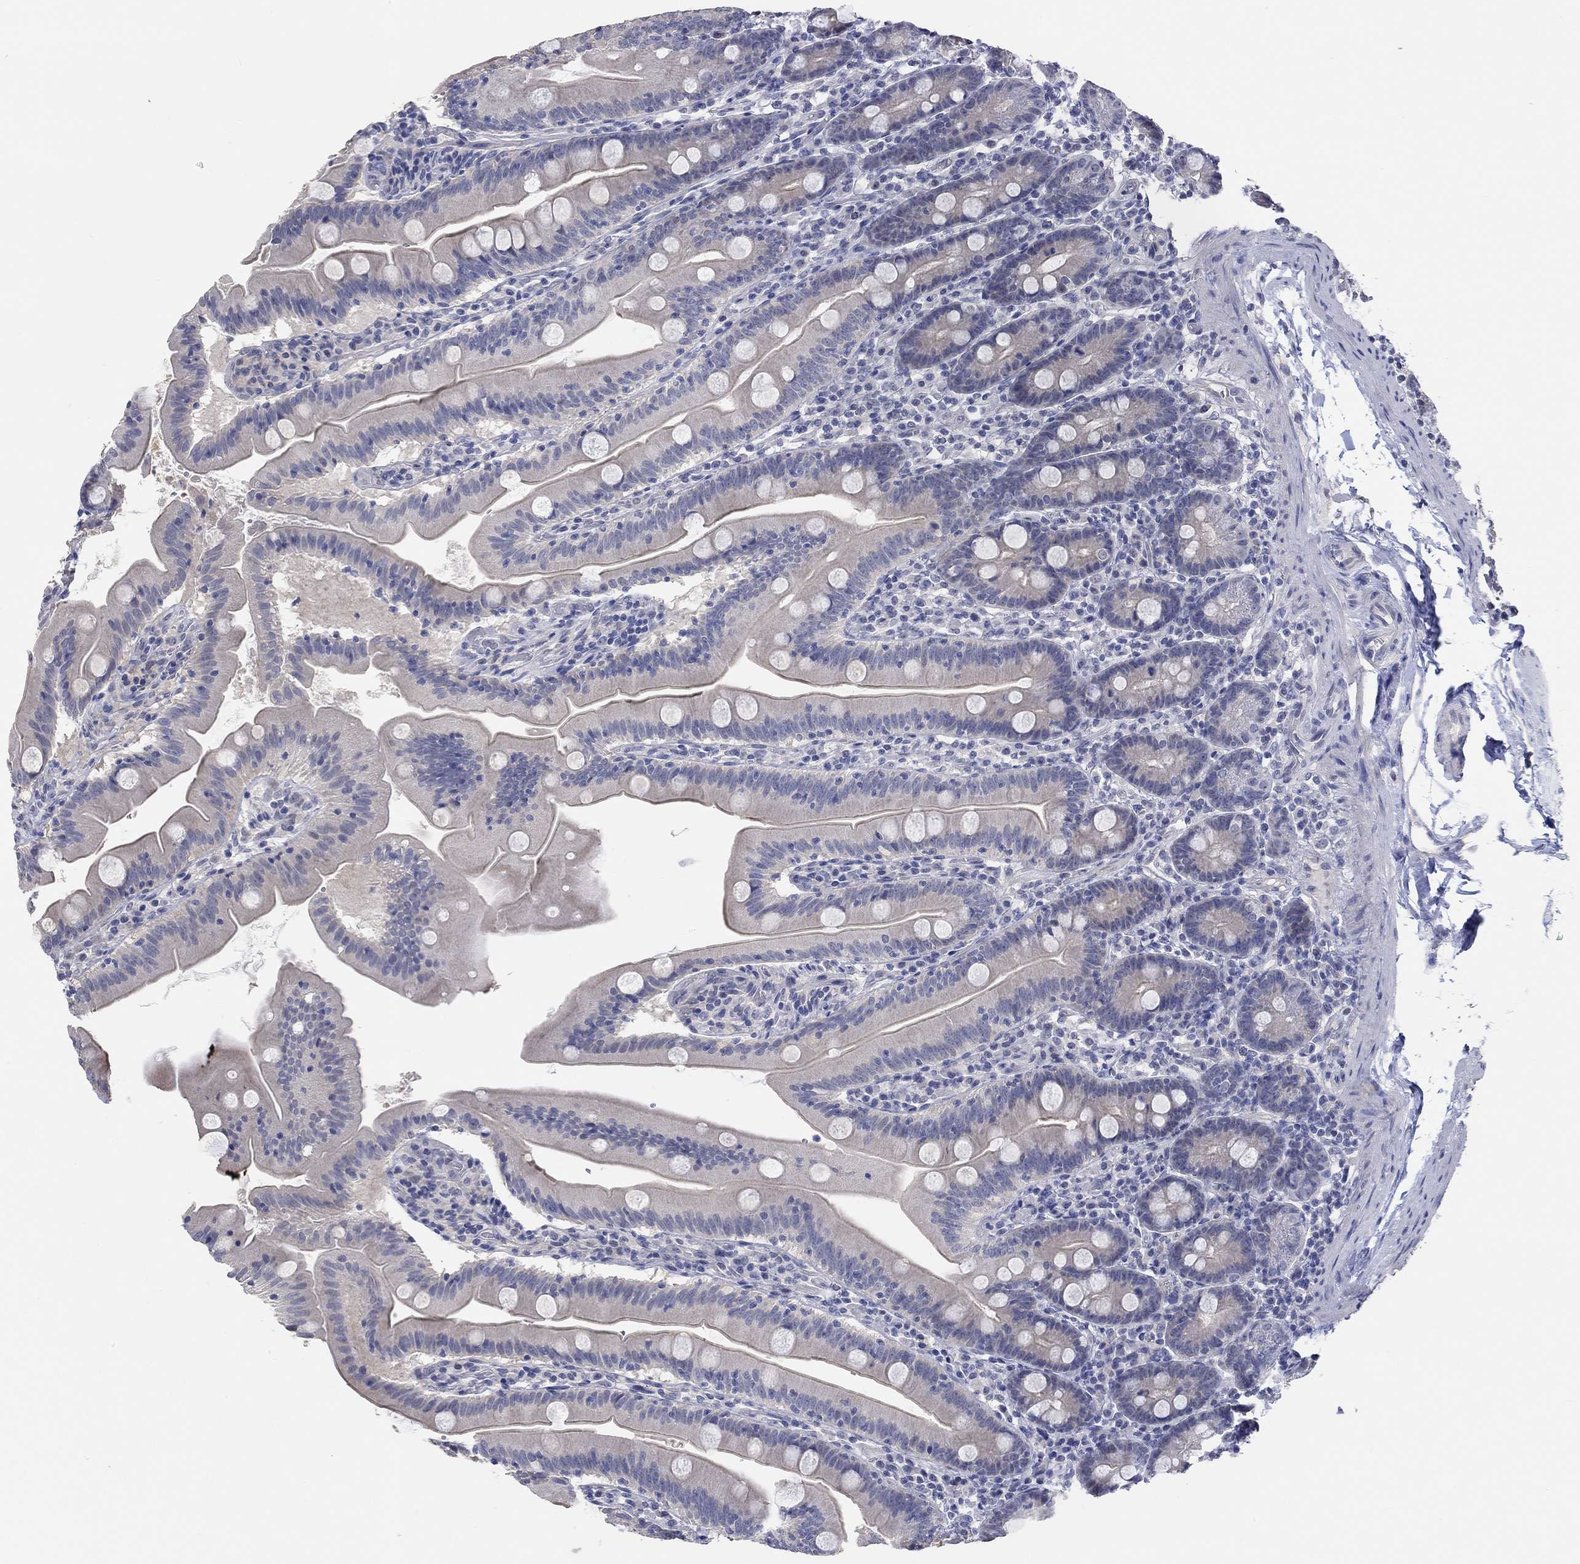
{"staining": {"intensity": "weak", "quantity": "<25%", "location": "cytoplasmic/membranous"}, "tissue": "small intestine", "cell_type": "Glandular cells", "image_type": "normal", "snomed": [{"axis": "morphology", "description": "Normal tissue, NOS"}, {"axis": "topography", "description": "Small intestine"}], "caption": "Immunohistochemistry (IHC) of unremarkable small intestine displays no positivity in glandular cells. (Immunohistochemistry, brightfield microscopy, high magnification).", "gene": "PNMA5", "patient": {"sex": "male", "age": 37}}